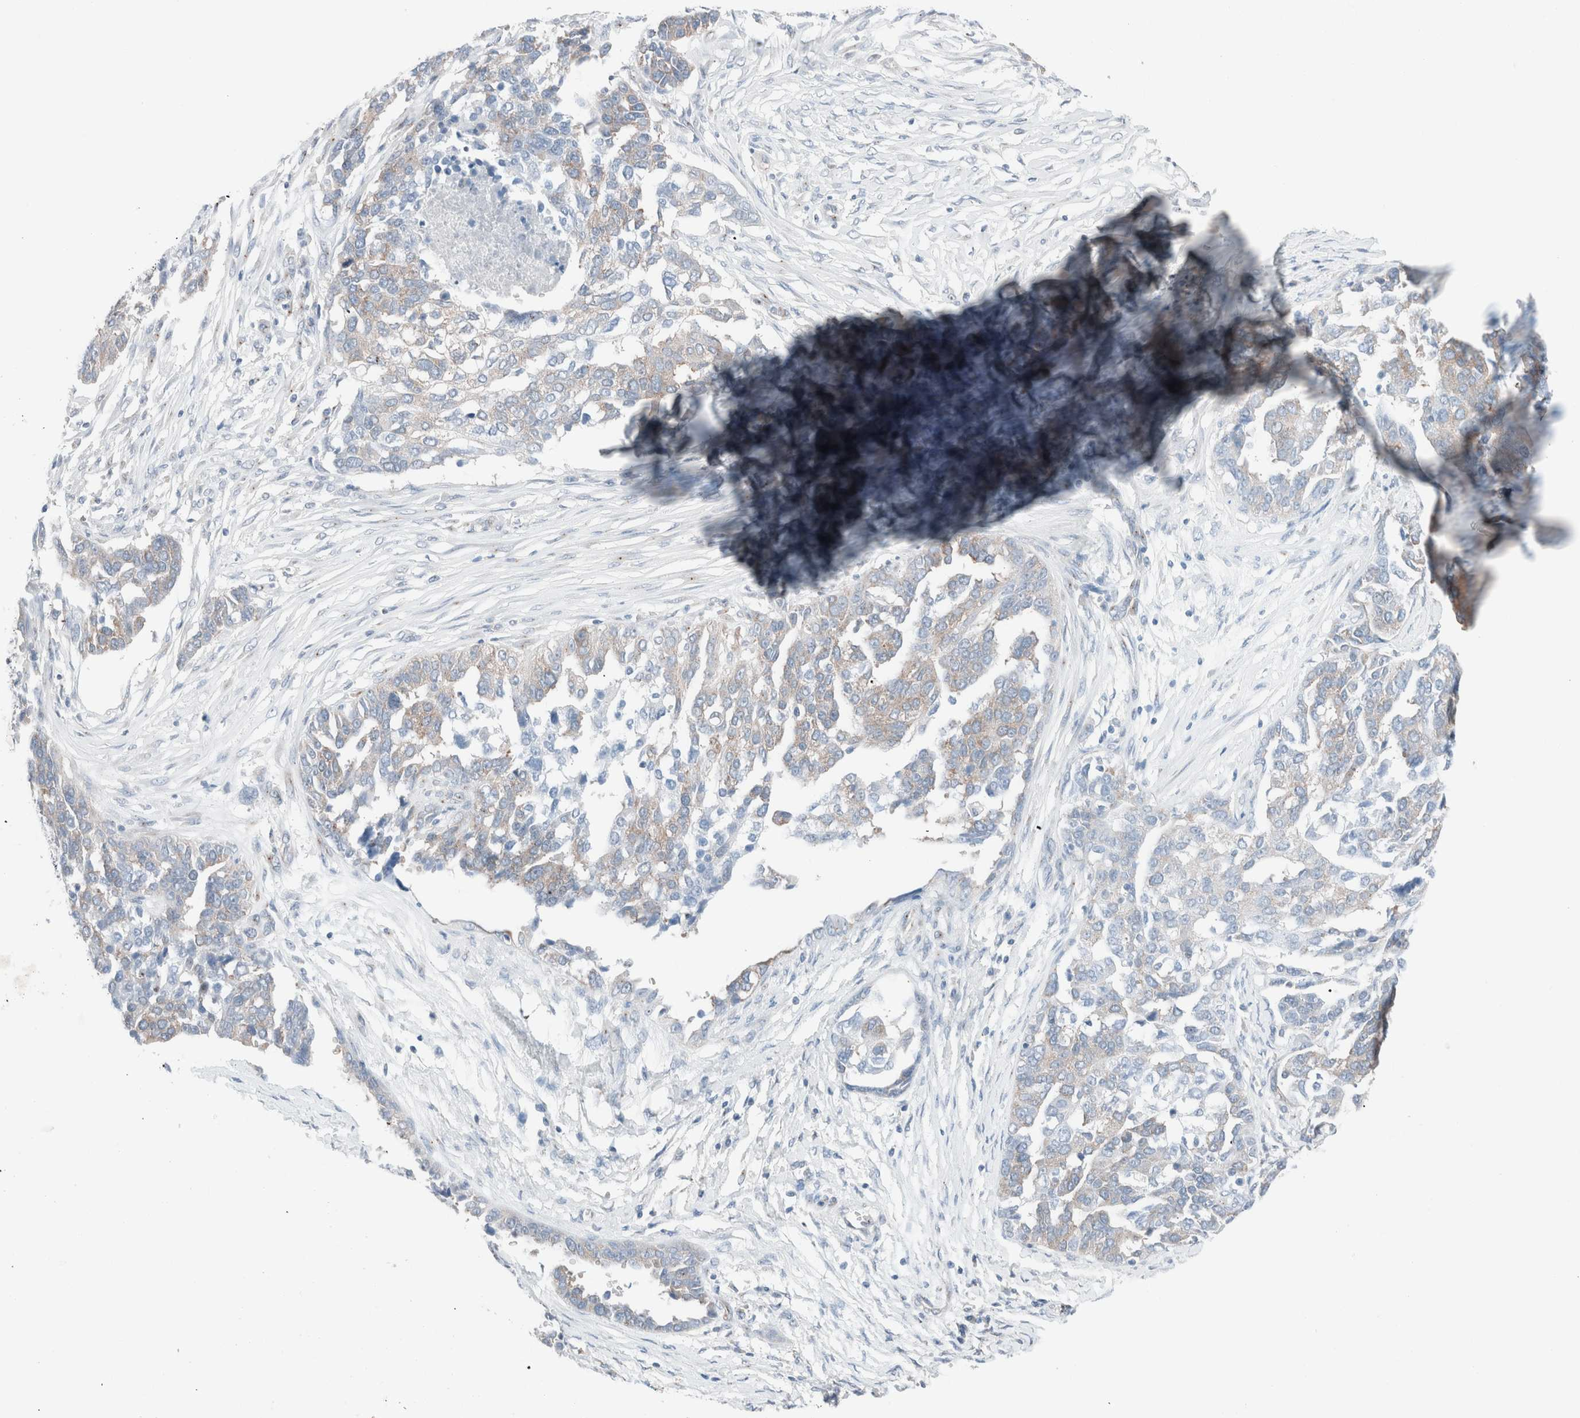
{"staining": {"intensity": "weak", "quantity": "25%-75%", "location": "cytoplasmic/membranous"}, "tissue": "ovarian cancer", "cell_type": "Tumor cells", "image_type": "cancer", "snomed": [{"axis": "morphology", "description": "Cystadenocarcinoma, serous, NOS"}, {"axis": "topography", "description": "Ovary"}], "caption": "DAB immunohistochemical staining of human ovarian serous cystadenocarcinoma displays weak cytoplasmic/membranous protein expression in approximately 25%-75% of tumor cells.", "gene": "CASC3", "patient": {"sex": "female", "age": 44}}